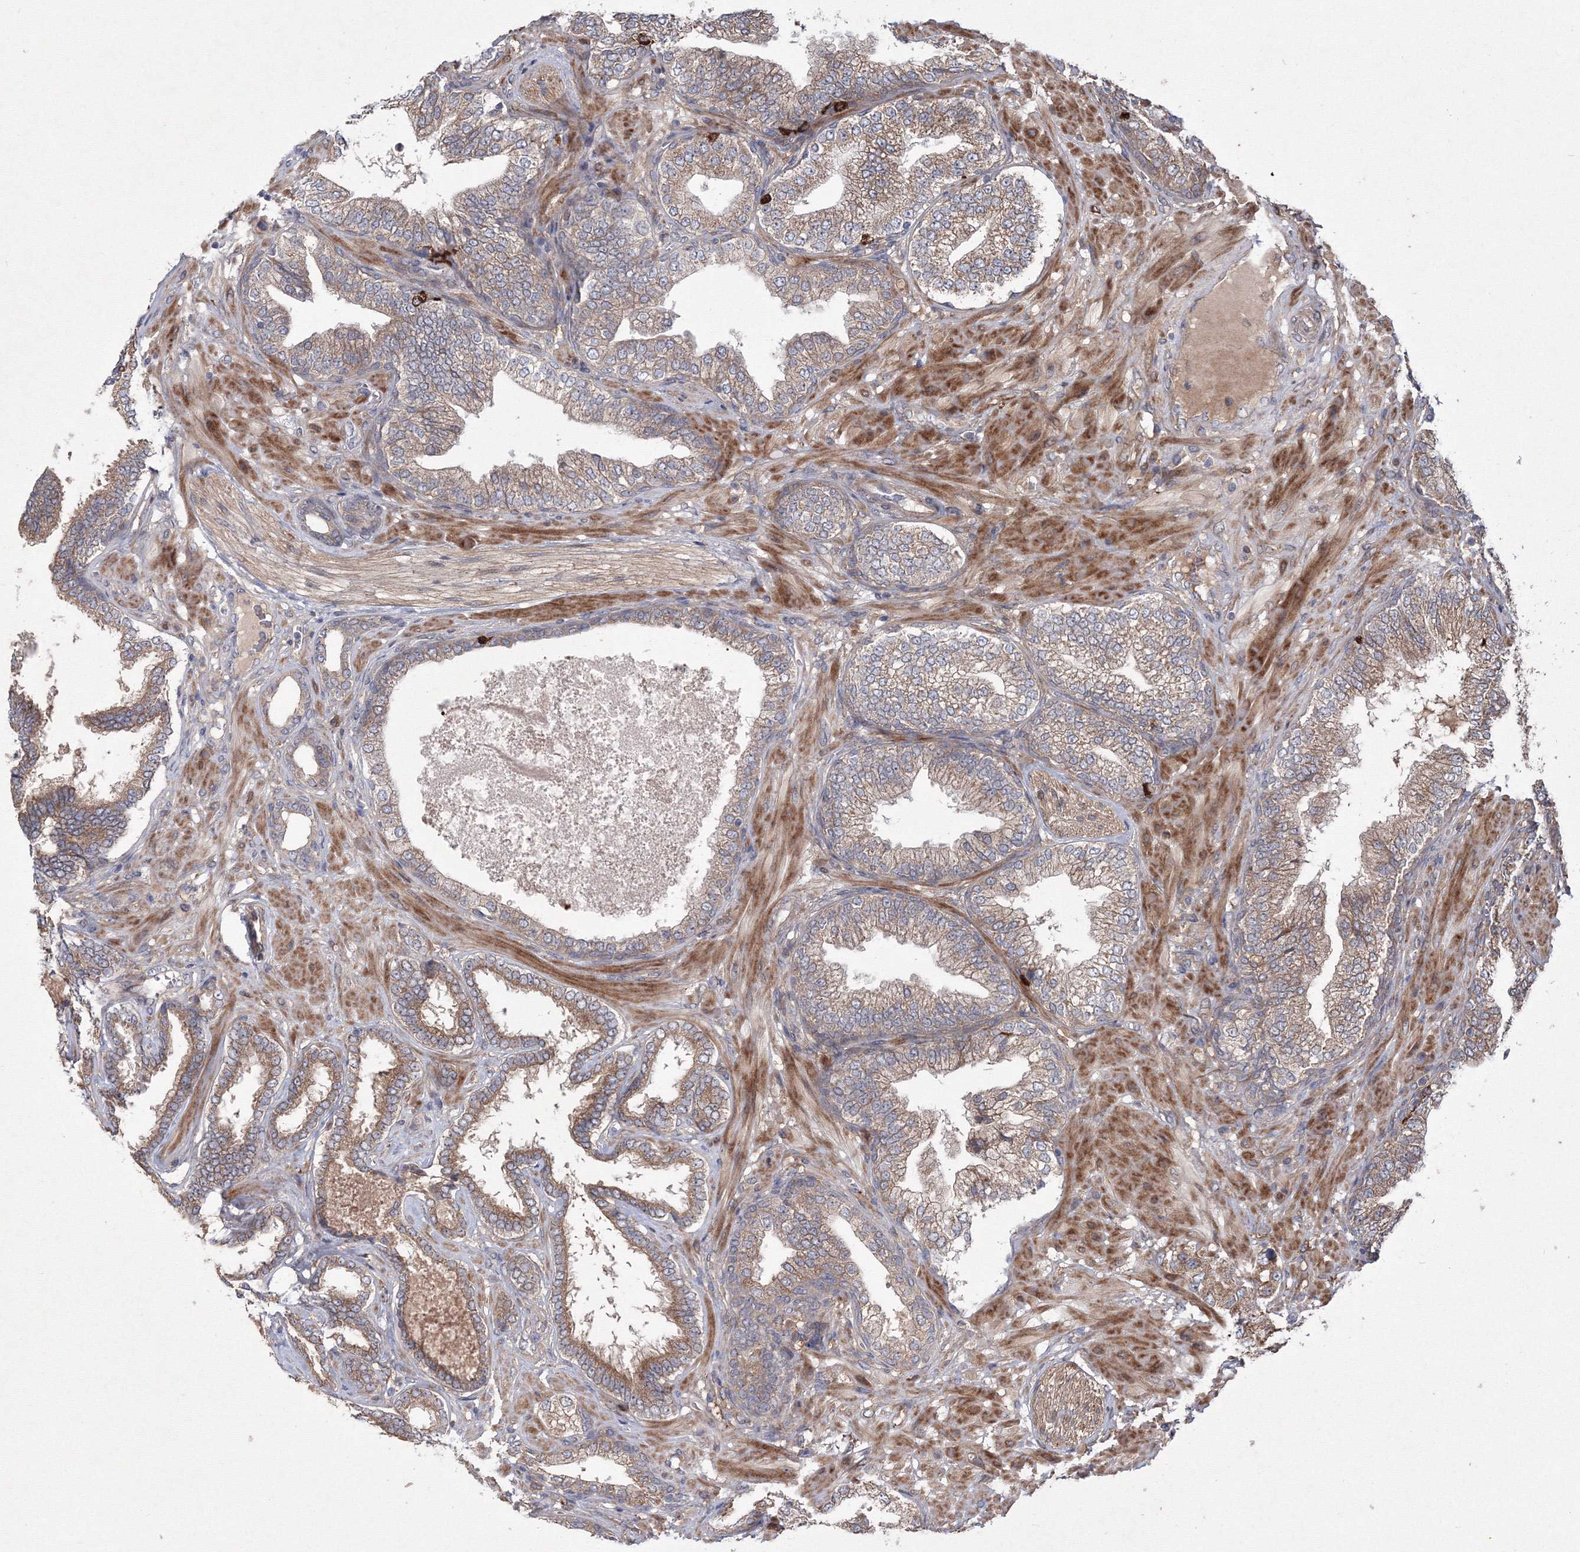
{"staining": {"intensity": "moderate", "quantity": ">75%", "location": "cytoplasmic/membranous"}, "tissue": "prostate cancer", "cell_type": "Tumor cells", "image_type": "cancer", "snomed": [{"axis": "morphology", "description": "Adenocarcinoma, High grade"}, {"axis": "topography", "description": "Prostate"}], "caption": "Immunohistochemistry staining of prostate cancer (high-grade adenocarcinoma), which shows medium levels of moderate cytoplasmic/membranous positivity in about >75% of tumor cells indicating moderate cytoplasmic/membranous protein staining. The staining was performed using DAB (3,3'-diaminobenzidine) (brown) for protein detection and nuclei were counterstained in hematoxylin (blue).", "gene": "RANBP3L", "patient": {"sex": "male", "age": 59}}